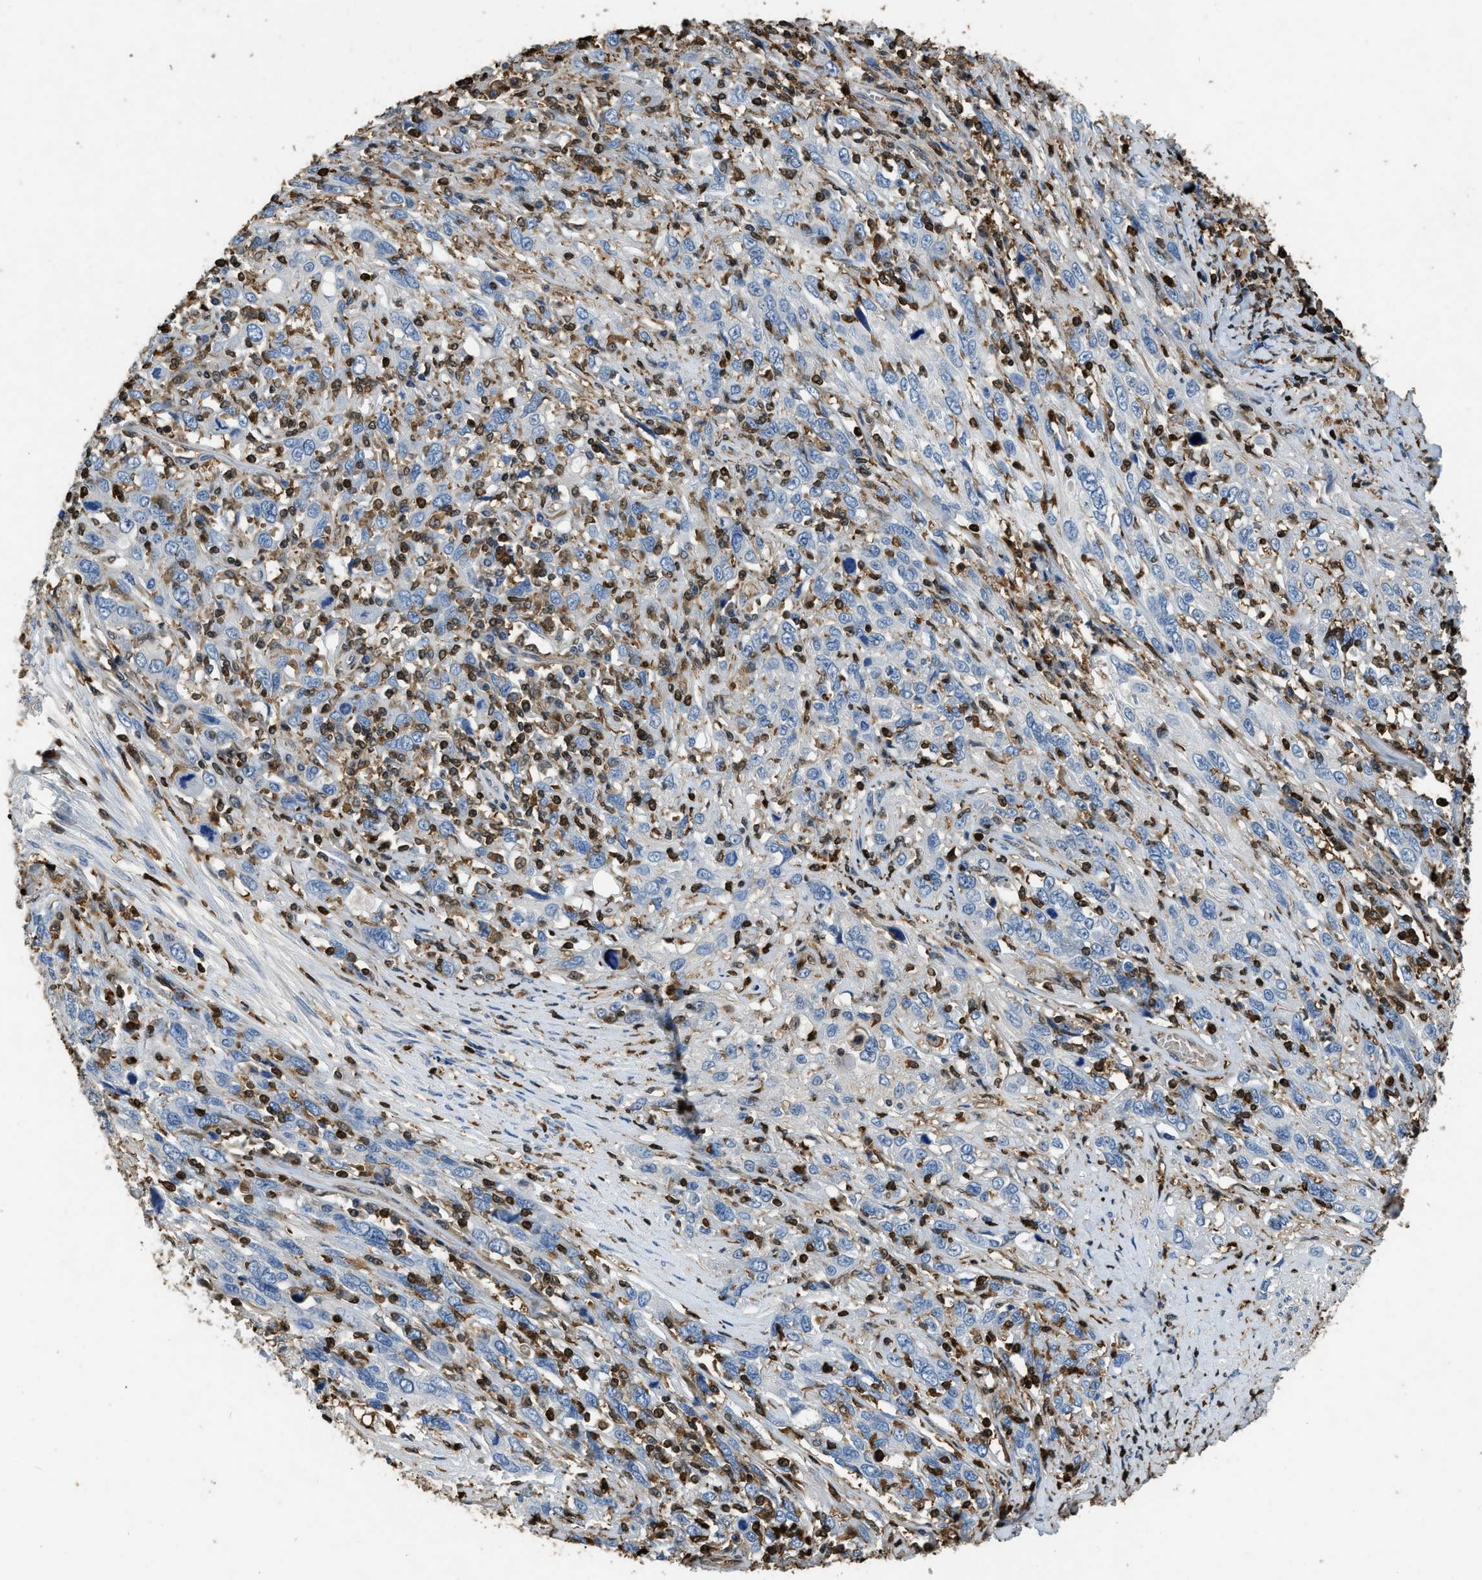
{"staining": {"intensity": "negative", "quantity": "none", "location": "none"}, "tissue": "cervical cancer", "cell_type": "Tumor cells", "image_type": "cancer", "snomed": [{"axis": "morphology", "description": "Squamous cell carcinoma, NOS"}, {"axis": "topography", "description": "Cervix"}], "caption": "Photomicrograph shows no protein positivity in tumor cells of squamous cell carcinoma (cervical) tissue. (DAB IHC, high magnification).", "gene": "ARHGDIB", "patient": {"sex": "female", "age": 46}}